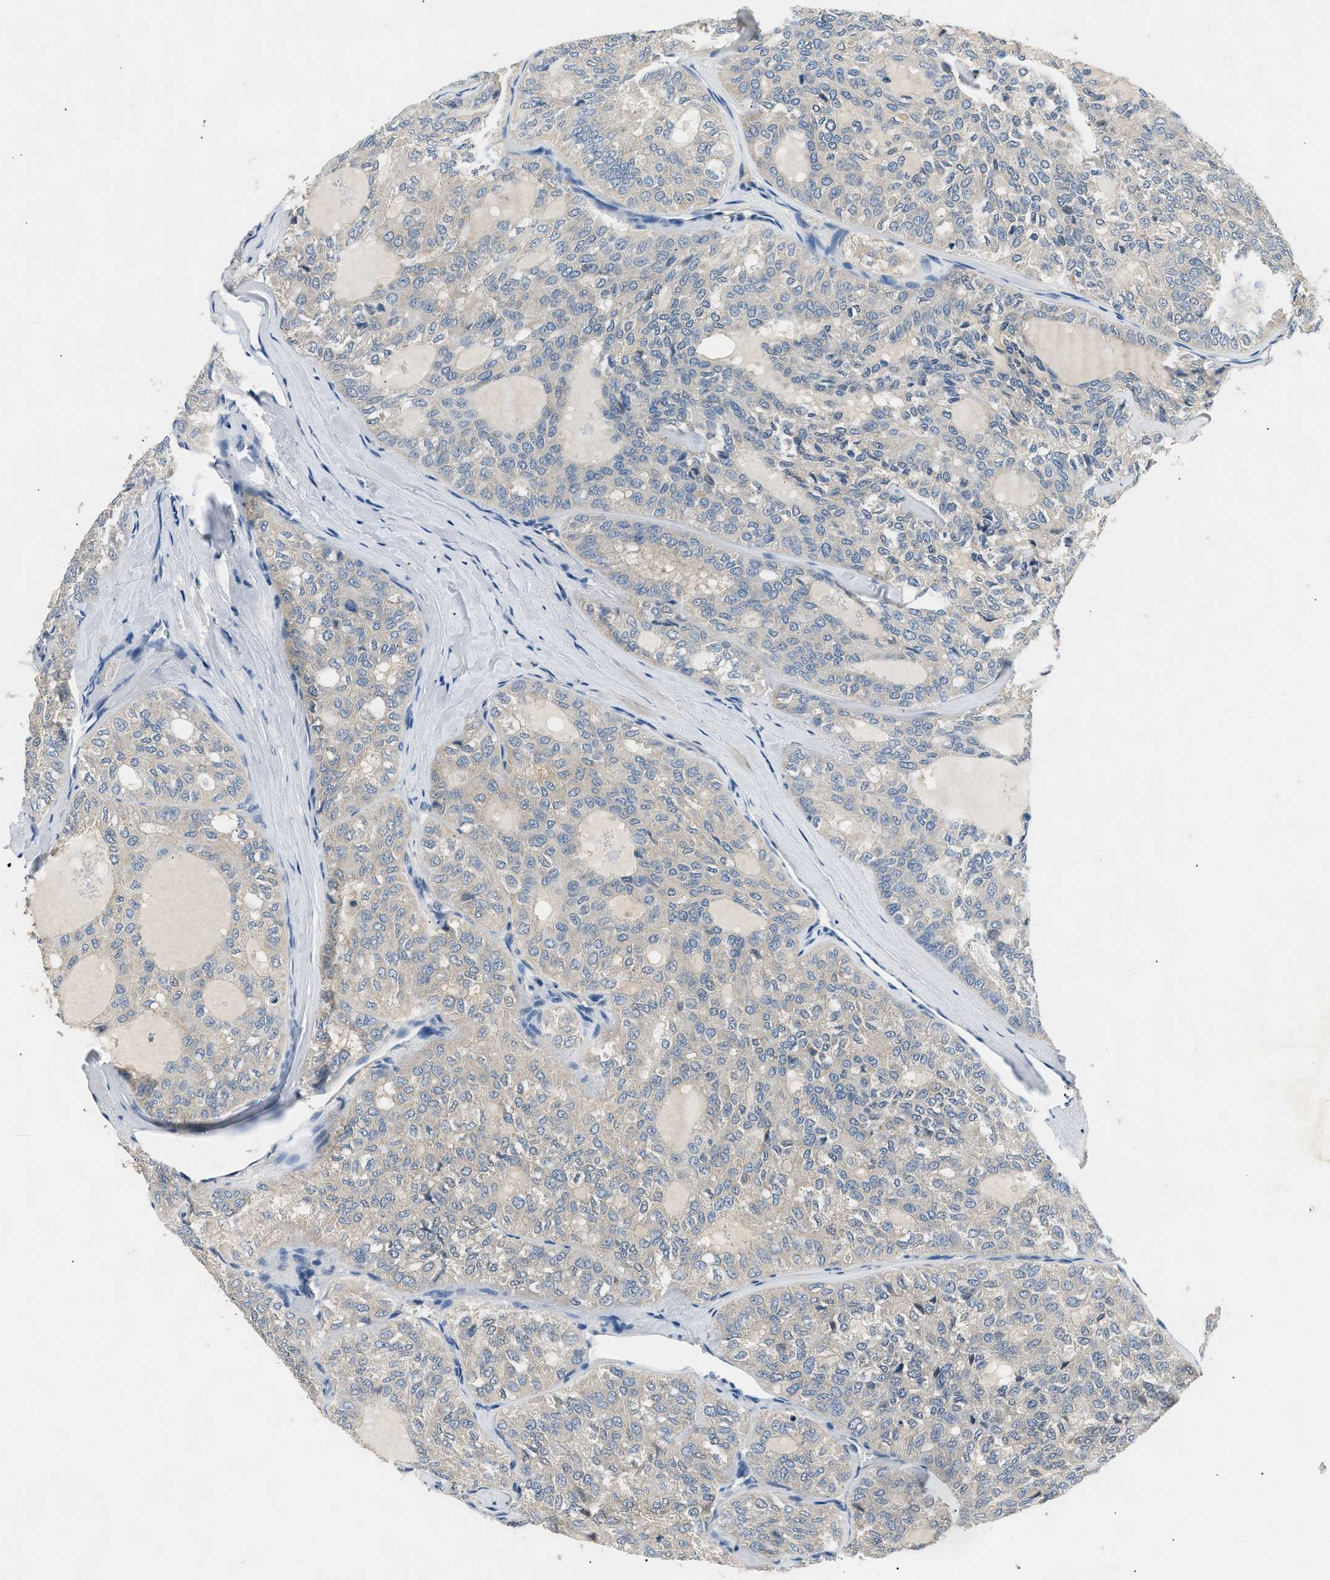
{"staining": {"intensity": "negative", "quantity": "none", "location": "none"}, "tissue": "thyroid cancer", "cell_type": "Tumor cells", "image_type": "cancer", "snomed": [{"axis": "morphology", "description": "Follicular adenoma carcinoma, NOS"}, {"axis": "topography", "description": "Thyroid gland"}], "caption": "This is an IHC histopathology image of human follicular adenoma carcinoma (thyroid). There is no positivity in tumor cells.", "gene": "INHA", "patient": {"sex": "male", "age": 75}}